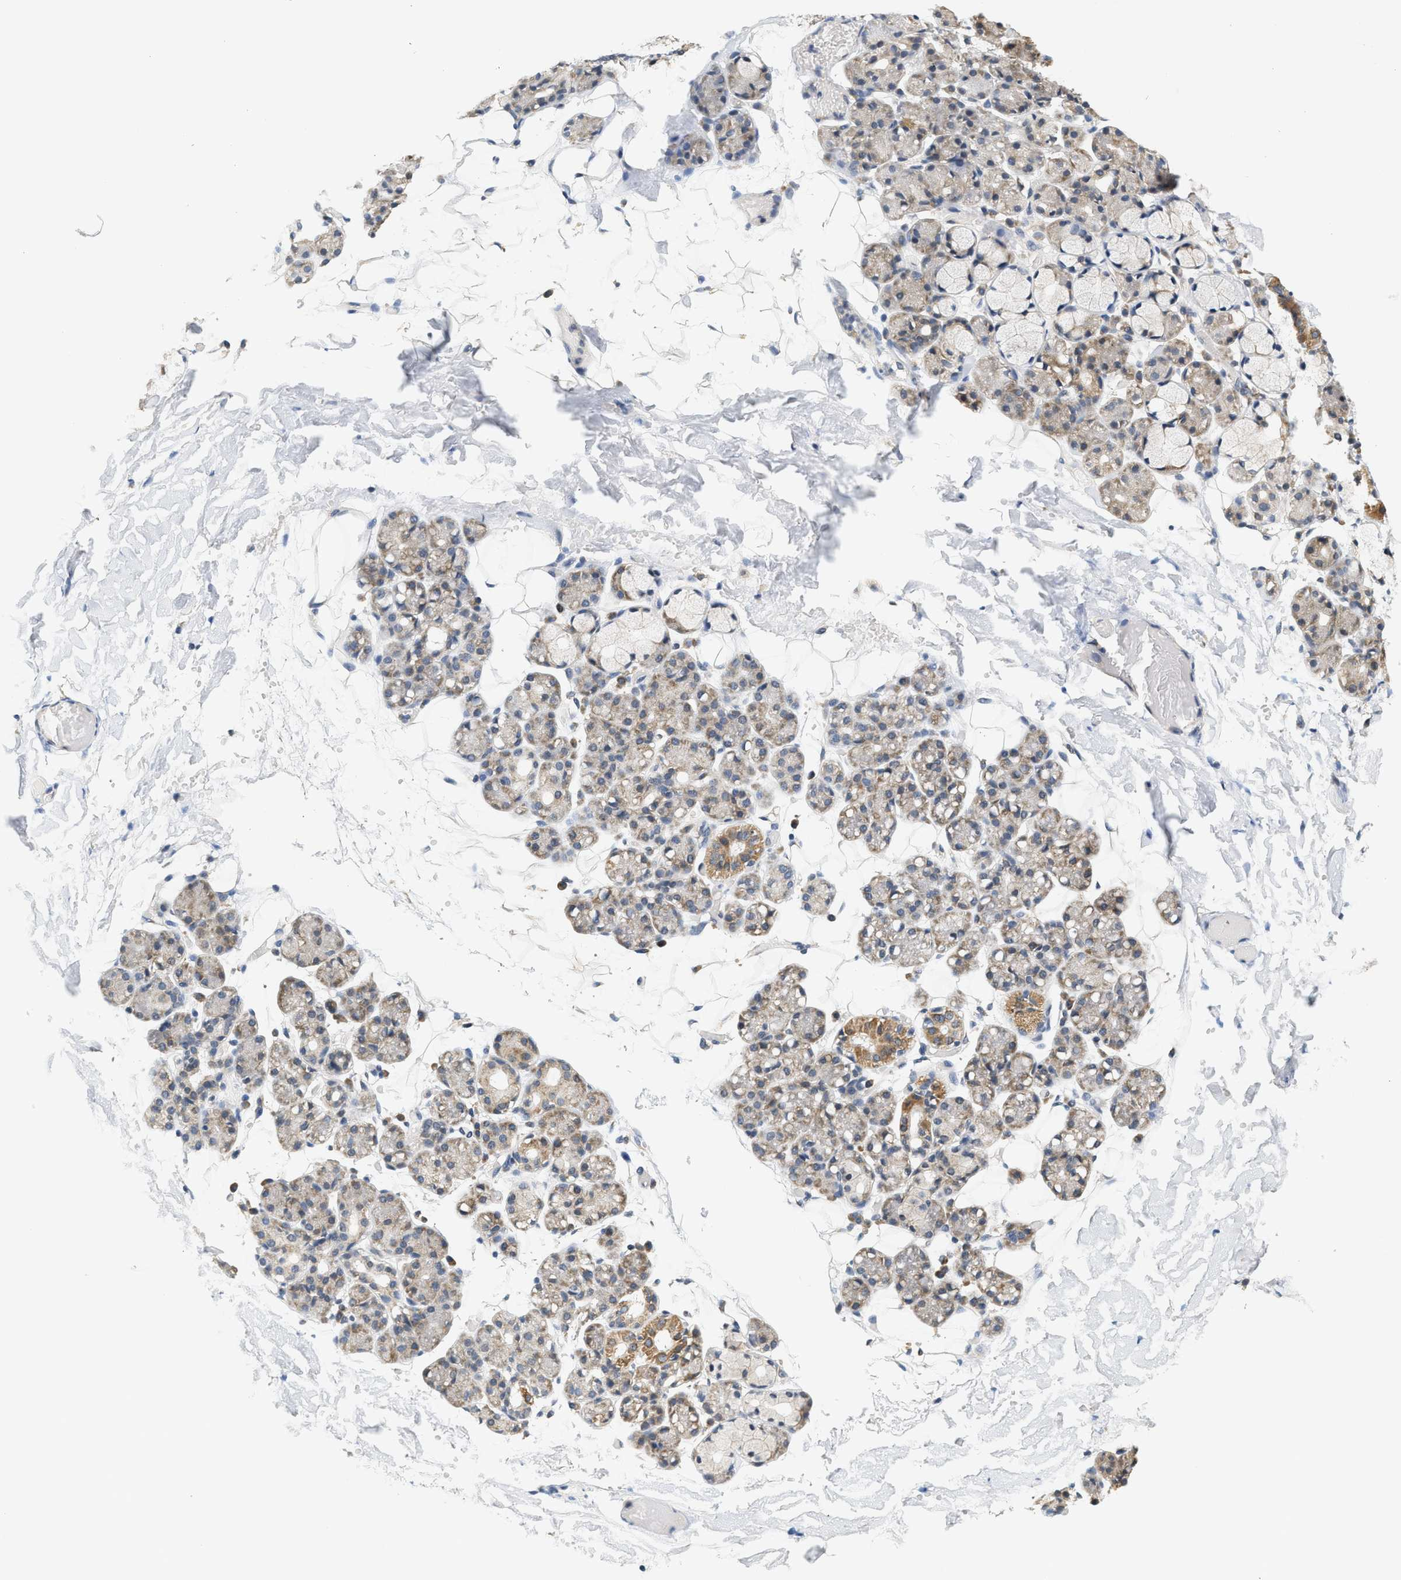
{"staining": {"intensity": "moderate", "quantity": "25%-75%", "location": "cytoplasmic/membranous"}, "tissue": "salivary gland", "cell_type": "Glandular cells", "image_type": "normal", "snomed": [{"axis": "morphology", "description": "Normal tissue, NOS"}, {"axis": "topography", "description": "Salivary gland"}], "caption": "Immunohistochemistry (IHC) micrograph of unremarkable human salivary gland stained for a protein (brown), which demonstrates medium levels of moderate cytoplasmic/membranous staining in about 25%-75% of glandular cells.", "gene": "GIGYF1", "patient": {"sex": "male", "age": 63}}